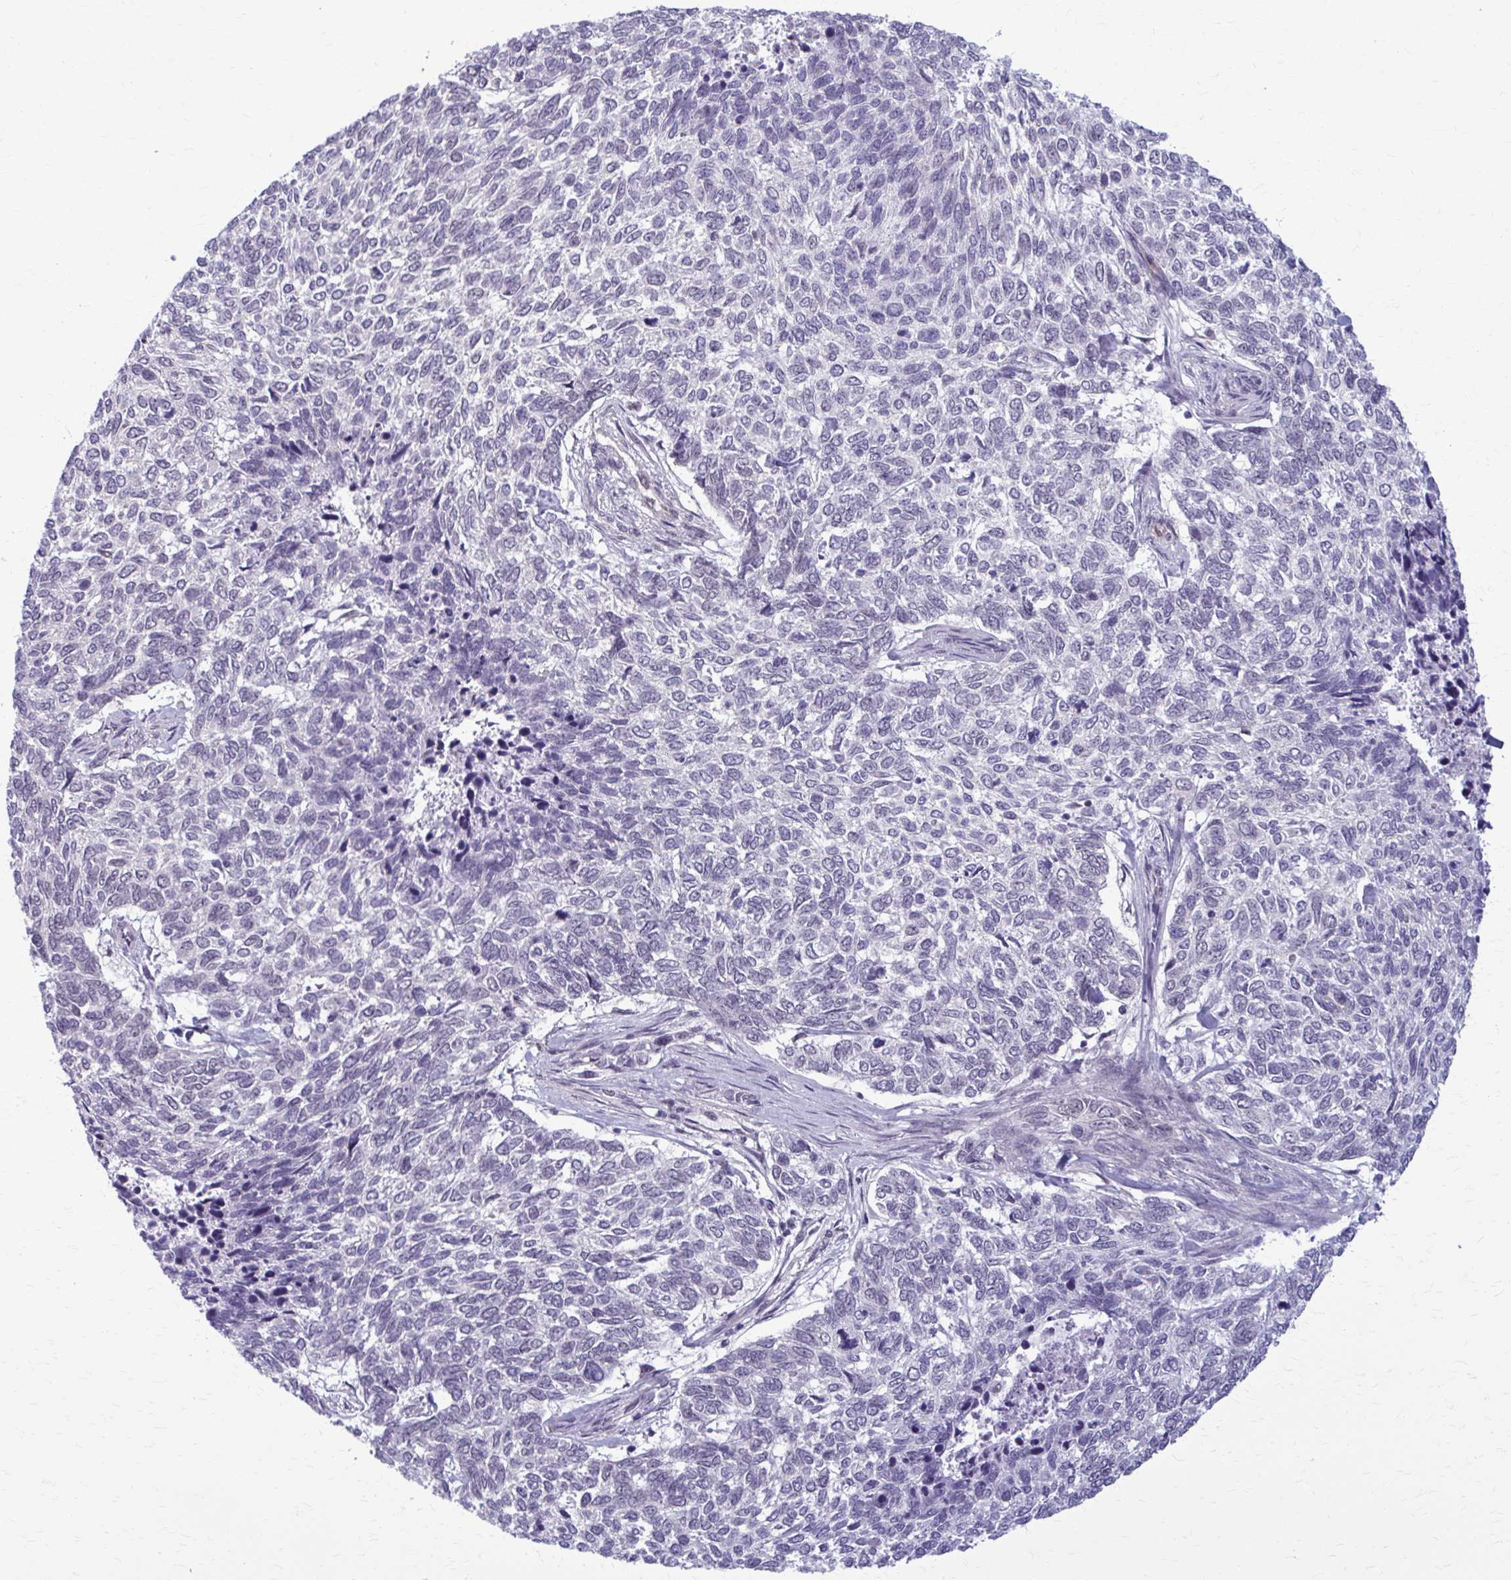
{"staining": {"intensity": "negative", "quantity": "none", "location": "none"}, "tissue": "skin cancer", "cell_type": "Tumor cells", "image_type": "cancer", "snomed": [{"axis": "morphology", "description": "Basal cell carcinoma"}, {"axis": "topography", "description": "Skin"}], "caption": "Immunohistochemistry (IHC) of skin cancer (basal cell carcinoma) reveals no expression in tumor cells.", "gene": "NUMBL", "patient": {"sex": "female", "age": 65}}